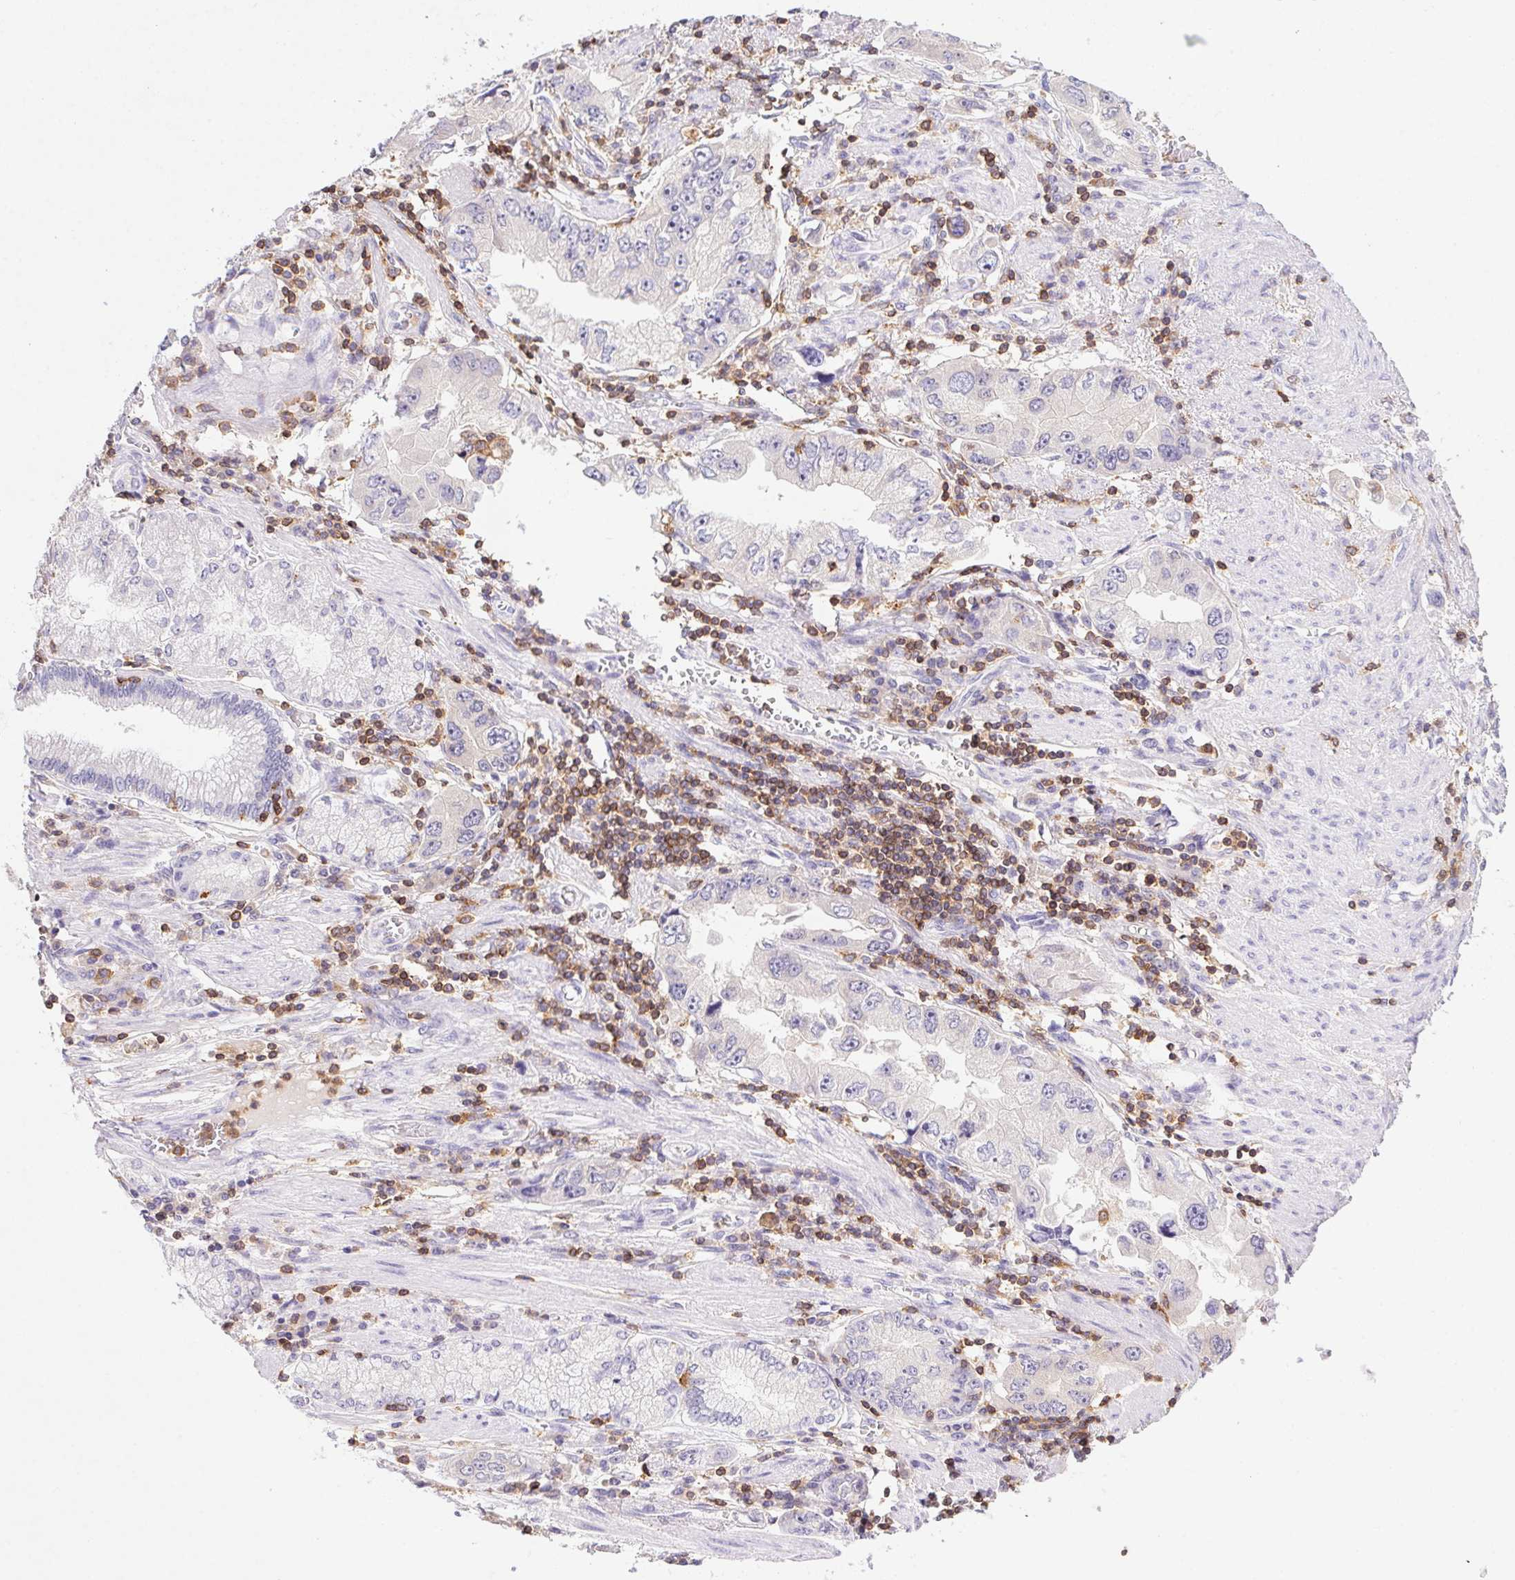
{"staining": {"intensity": "negative", "quantity": "none", "location": "none"}, "tissue": "stomach cancer", "cell_type": "Tumor cells", "image_type": "cancer", "snomed": [{"axis": "morphology", "description": "Adenocarcinoma, NOS"}, {"axis": "topography", "description": "Stomach, lower"}], "caption": "Immunohistochemistry image of neoplastic tissue: human adenocarcinoma (stomach) stained with DAB exhibits no significant protein staining in tumor cells.", "gene": "APBB1IP", "patient": {"sex": "female", "age": 93}}